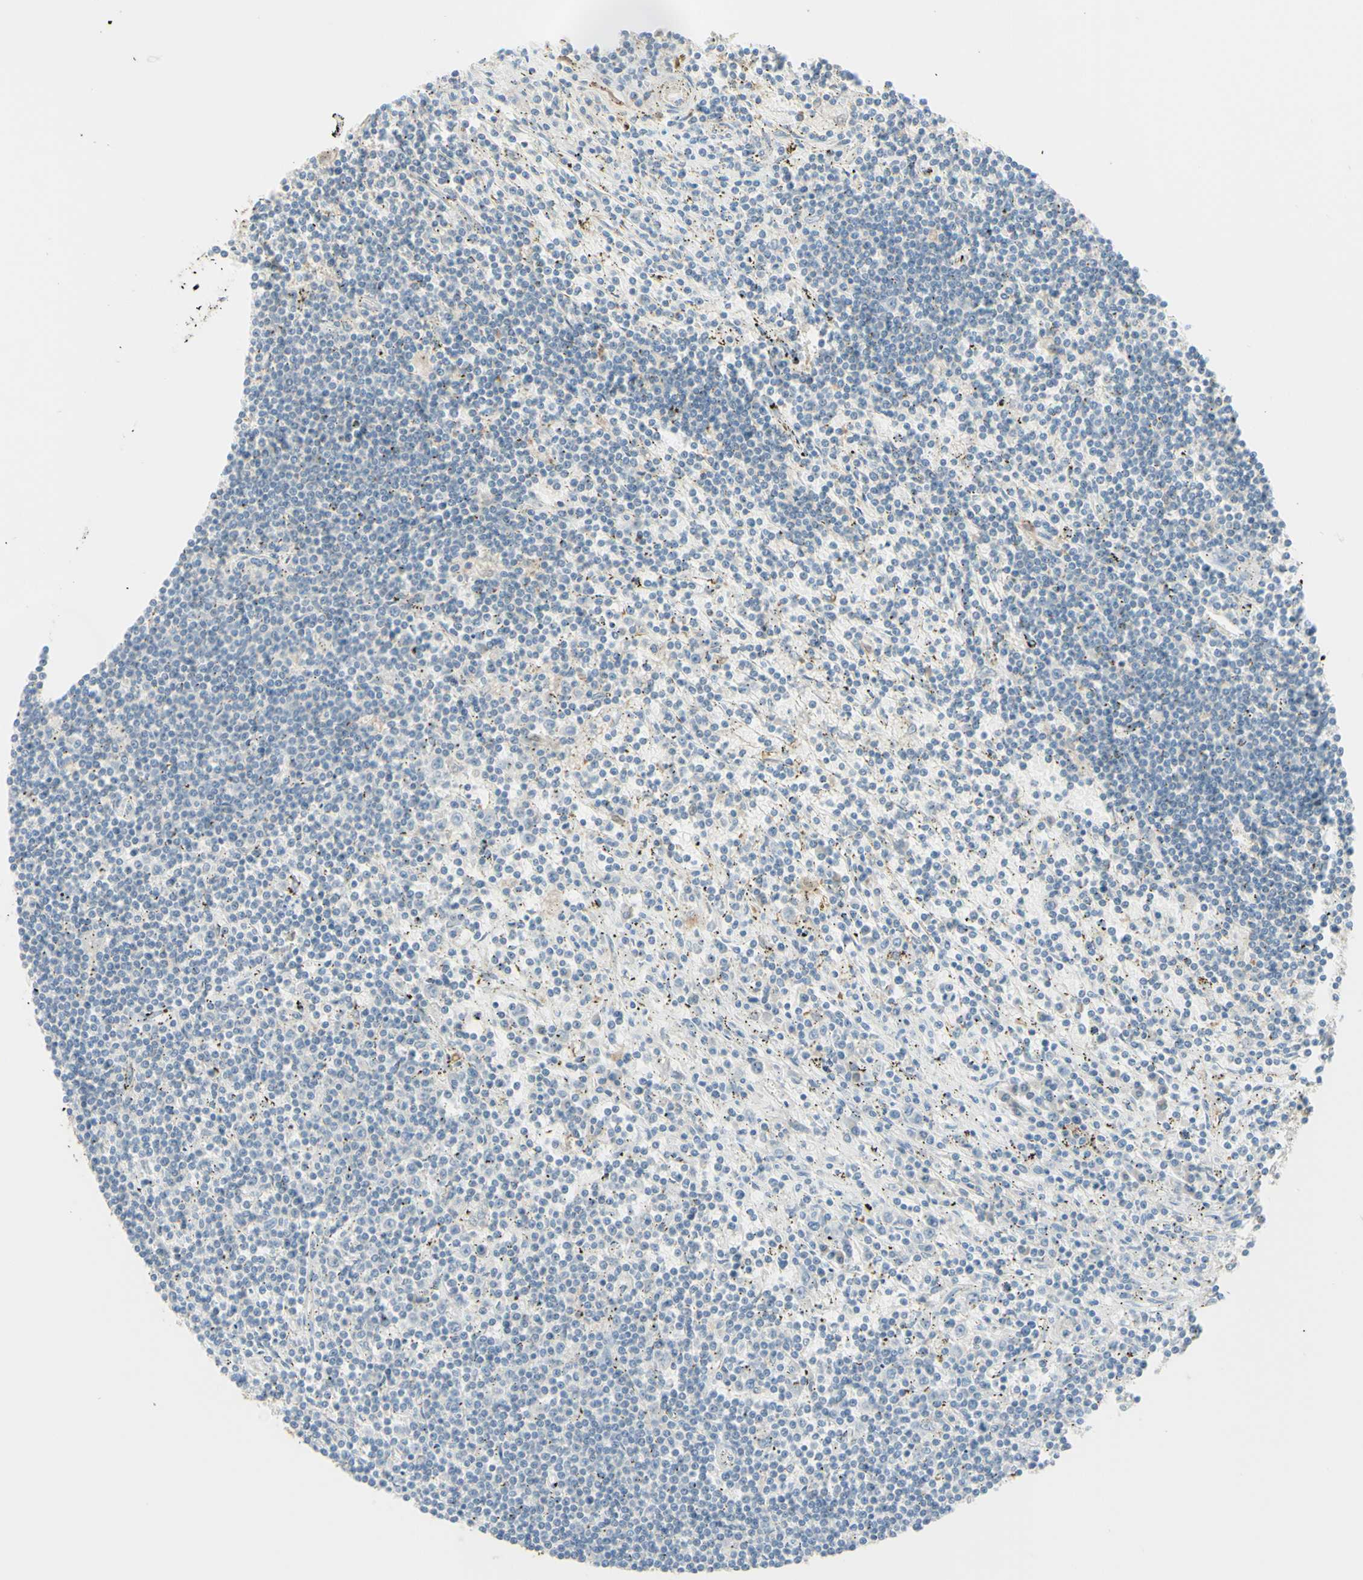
{"staining": {"intensity": "negative", "quantity": "none", "location": "none"}, "tissue": "lymphoma", "cell_type": "Tumor cells", "image_type": "cancer", "snomed": [{"axis": "morphology", "description": "Malignant lymphoma, non-Hodgkin's type, Low grade"}, {"axis": "topography", "description": "Spleen"}], "caption": "This is a histopathology image of immunohistochemistry (IHC) staining of lymphoma, which shows no positivity in tumor cells.", "gene": "ARMC10", "patient": {"sex": "male", "age": 76}}